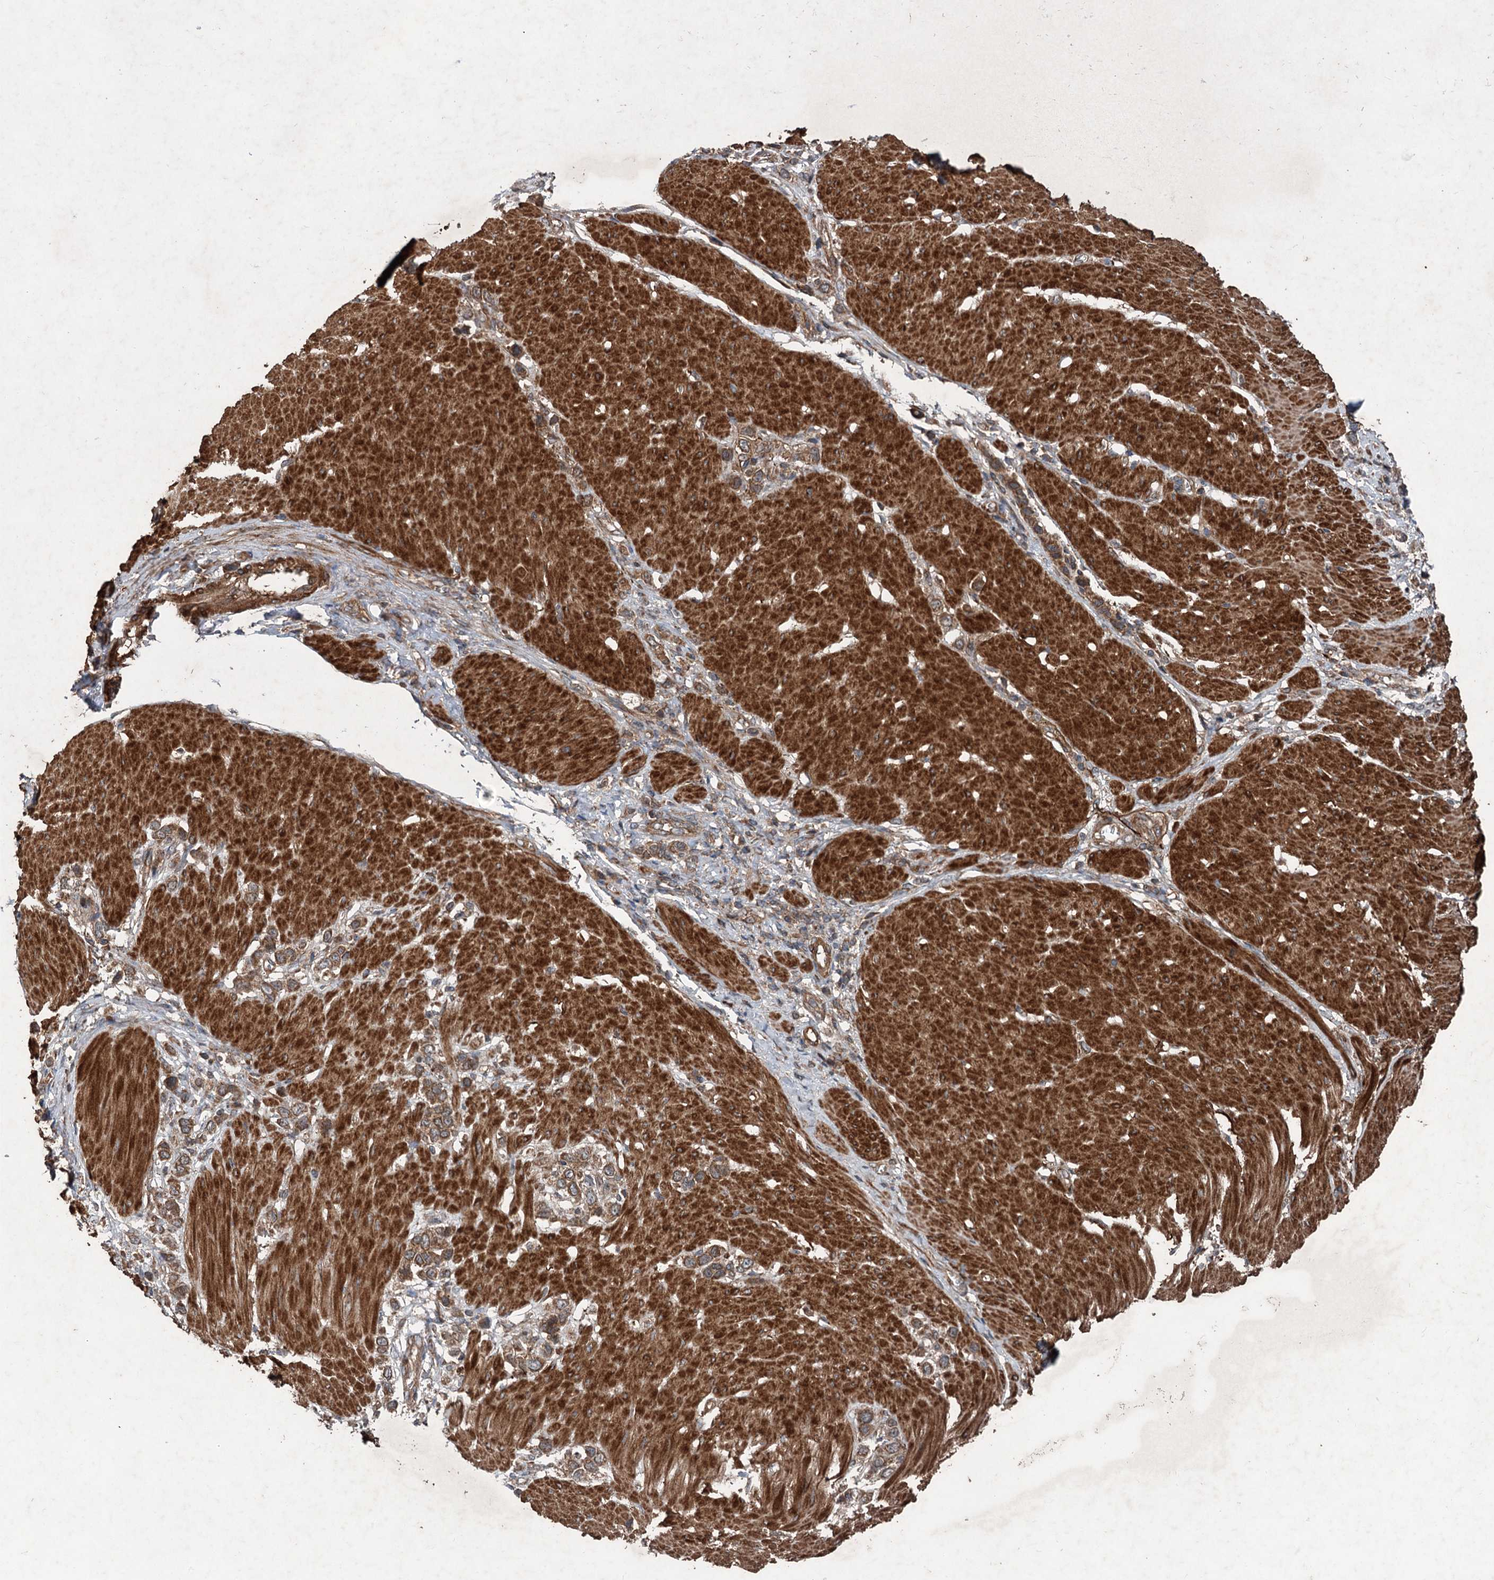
{"staining": {"intensity": "moderate", "quantity": ">75%", "location": "cytoplasmic/membranous"}, "tissue": "stomach cancer", "cell_type": "Tumor cells", "image_type": "cancer", "snomed": [{"axis": "morphology", "description": "Normal tissue, NOS"}, {"axis": "morphology", "description": "Adenocarcinoma, NOS"}, {"axis": "topography", "description": "Stomach, upper"}, {"axis": "topography", "description": "Stomach"}], "caption": "About >75% of tumor cells in human stomach adenocarcinoma exhibit moderate cytoplasmic/membranous protein staining as visualized by brown immunohistochemical staining.", "gene": "RNF214", "patient": {"sex": "female", "age": 65}}